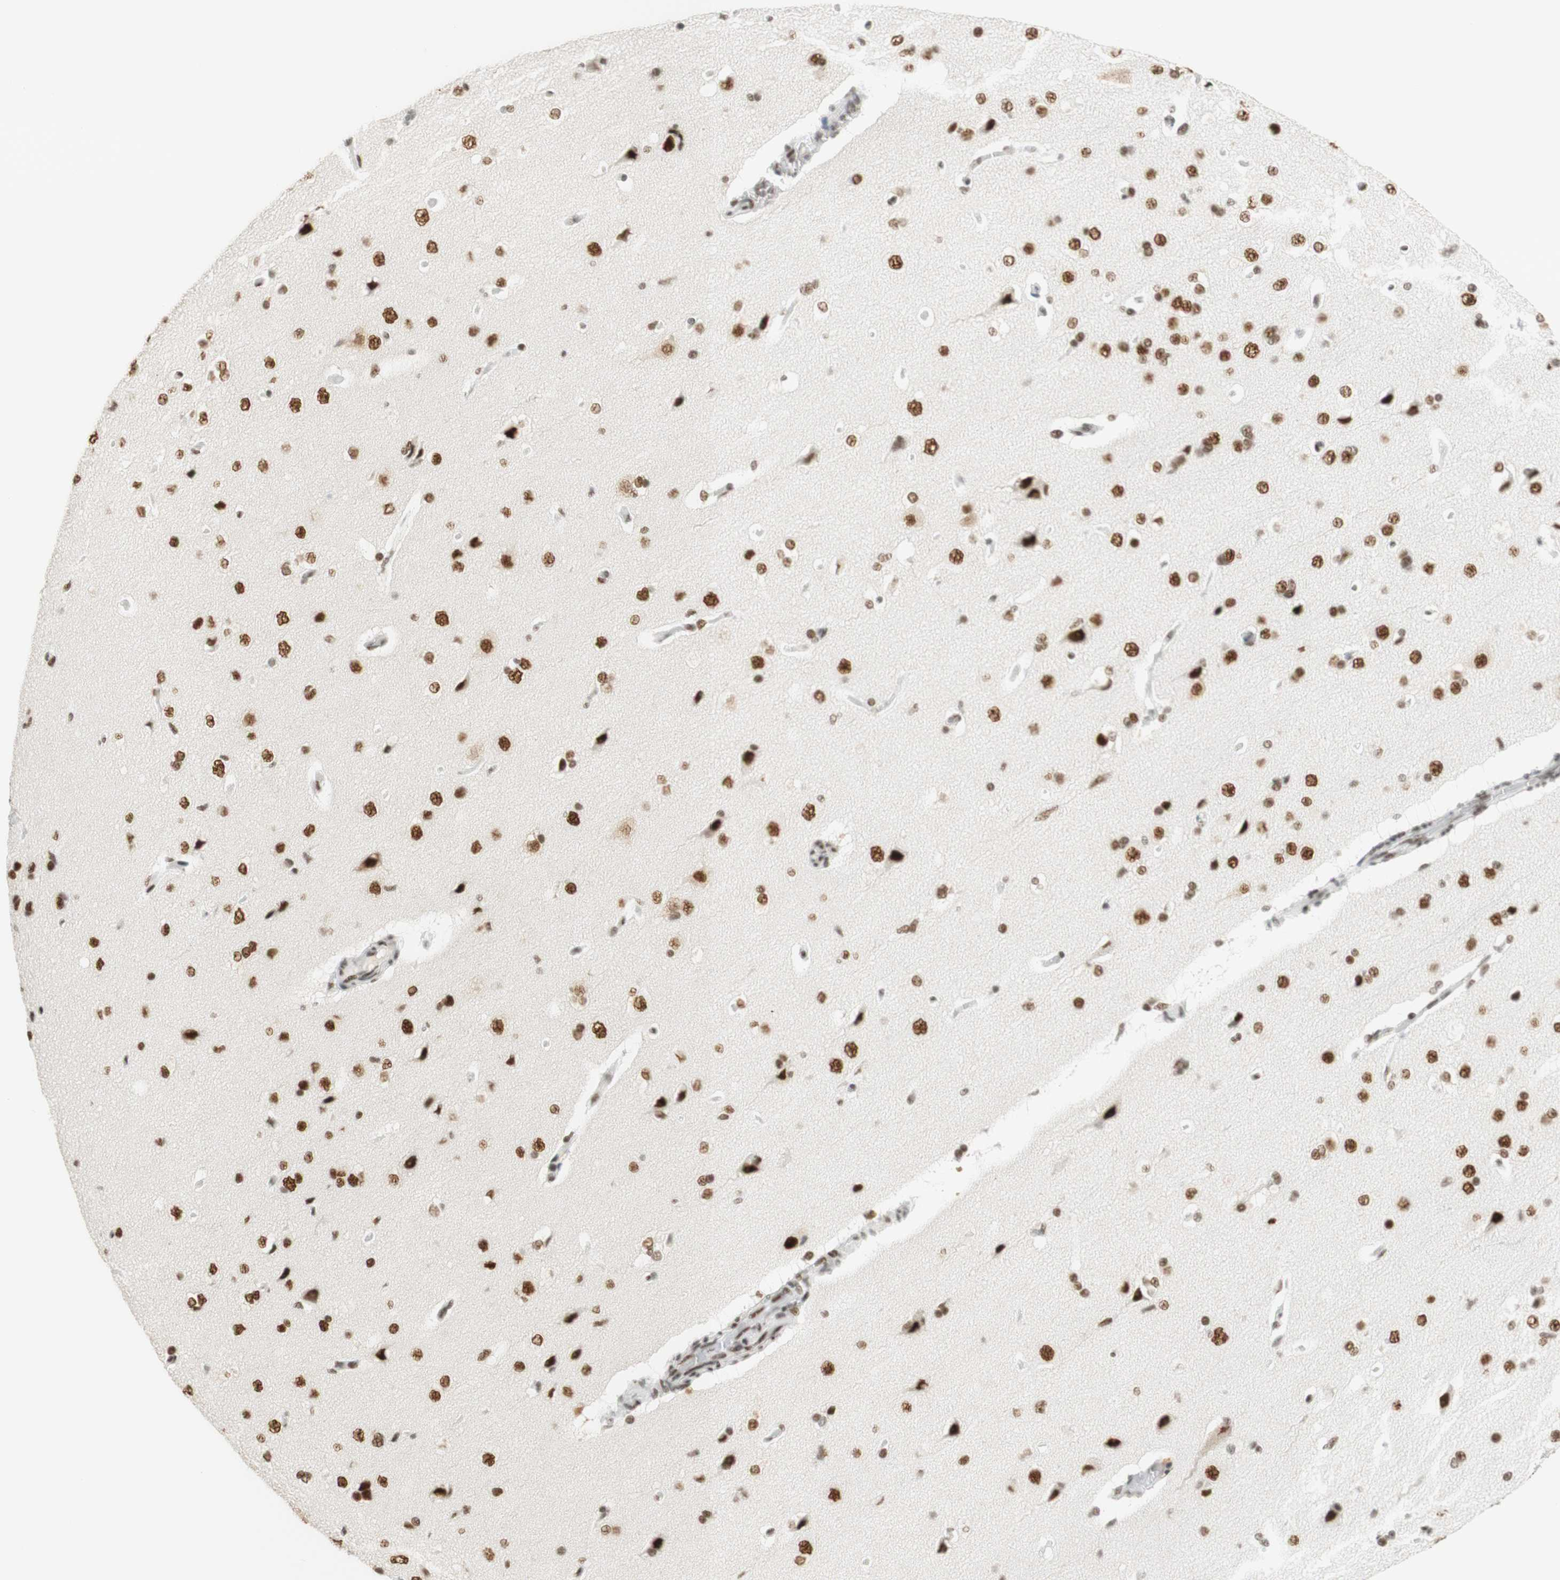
{"staining": {"intensity": "weak", "quantity": "25%-75%", "location": "nuclear"}, "tissue": "cerebral cortex", "cell_type": "Endothelial cells", "image_type": "normal", "snomed": [{"axis": "morphology", "description": "Normal tissue, NOS"}, {"axis": "topography", "description": "Cerebral cortex"}], "caption": "This photomicrograph reveals immunohistochemistry (IHC) staining of benign human cerebral cortex, with low weak nuclear positivity in approximately 25%-75% of endothelial cells.", "gene": "RNF20", "patient": {"sex": "male", "age": 62}}